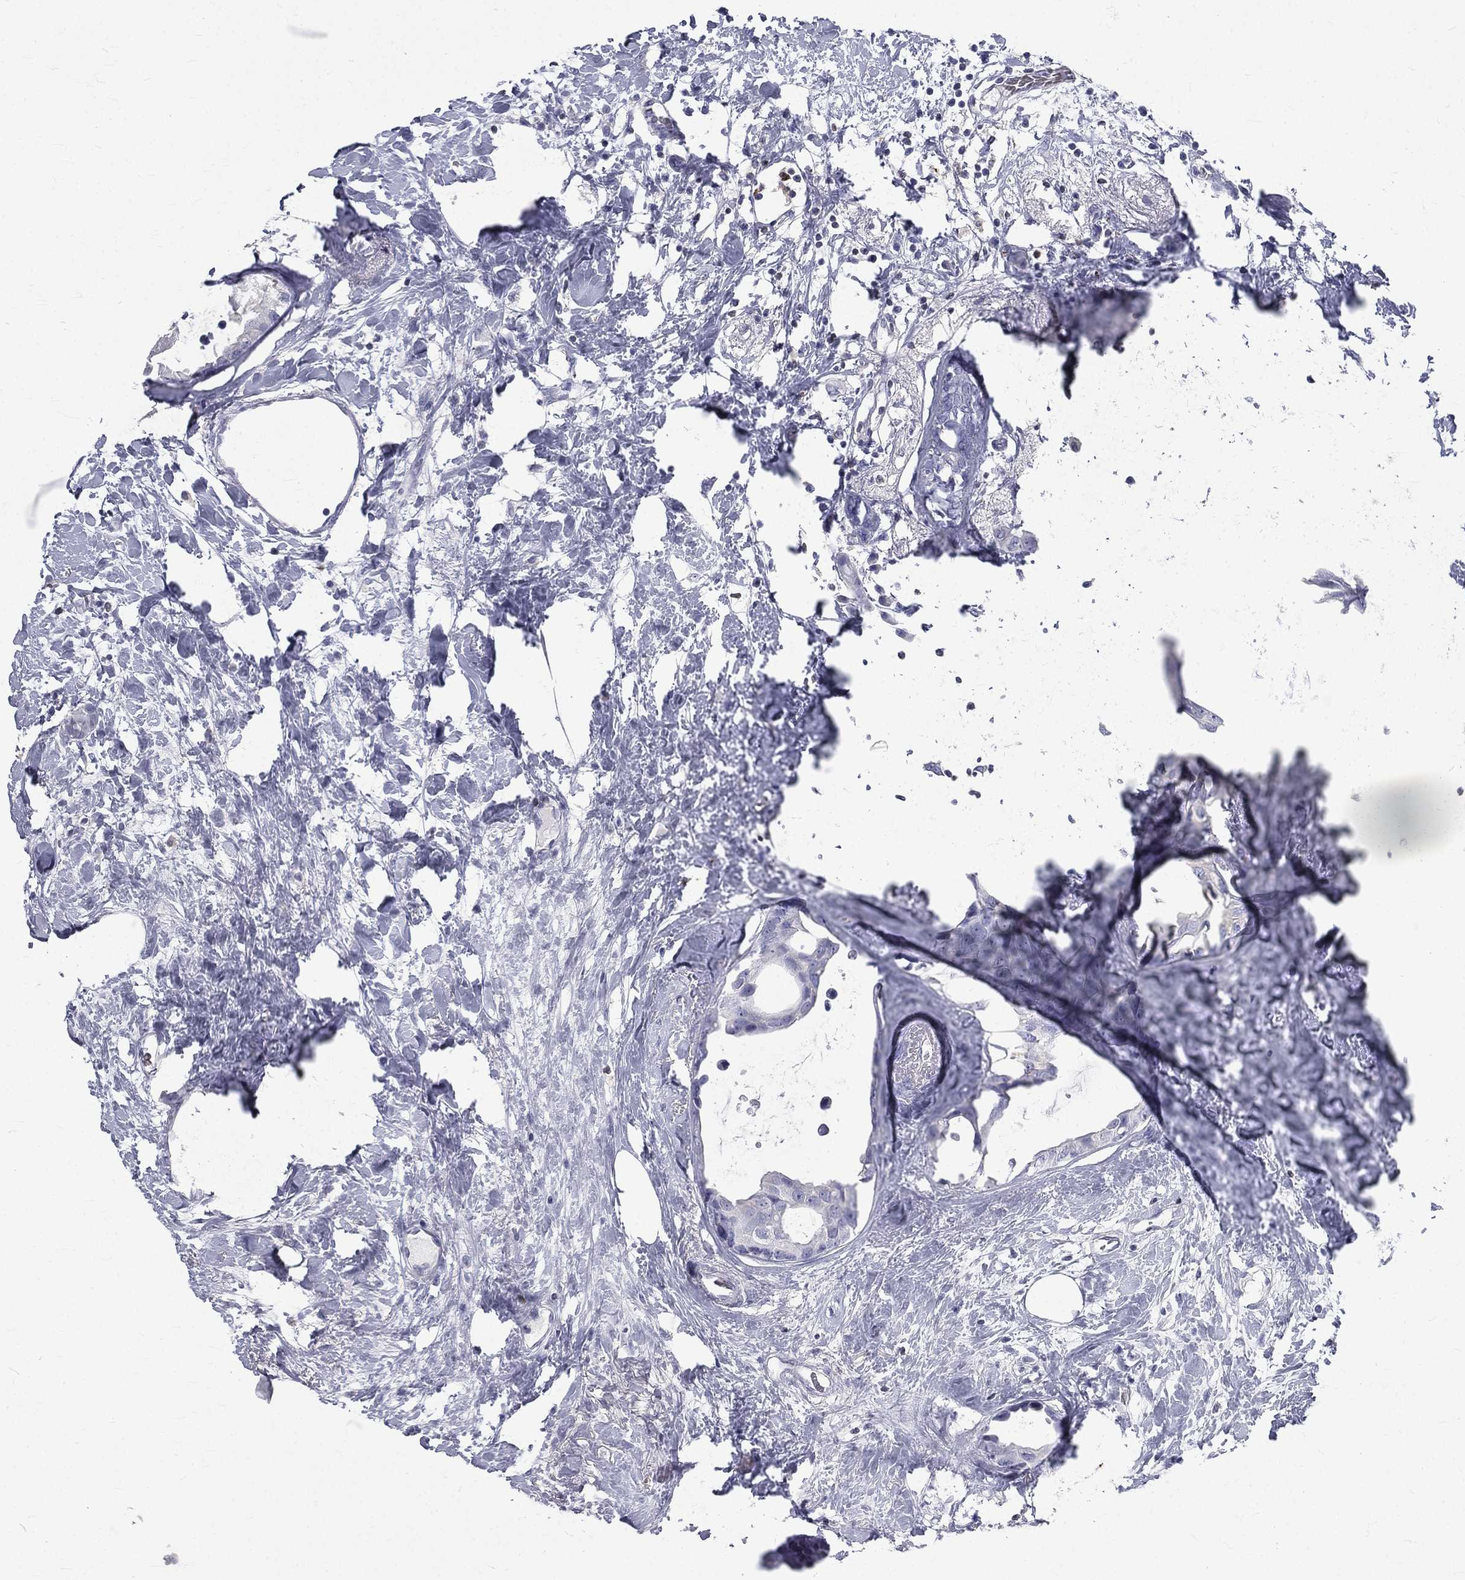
{"staining": {"intensity": "negative", "quantity": "none", "location": "none"}, "tissue": "breast cancer", "cell_type": "Tumor cells", "image_type": "cancer", "snomed": [{"axis": "morphology", "description": "Duct carcinoma"}, {"axis": "topography", "description": "Breast"}], "caption": "The micrograph shows no significant expression in tumor cells of breast cancer (intraductal carcinoma).", "gene": "CTSW", "patient": {"sex": "female", "age": 45}}